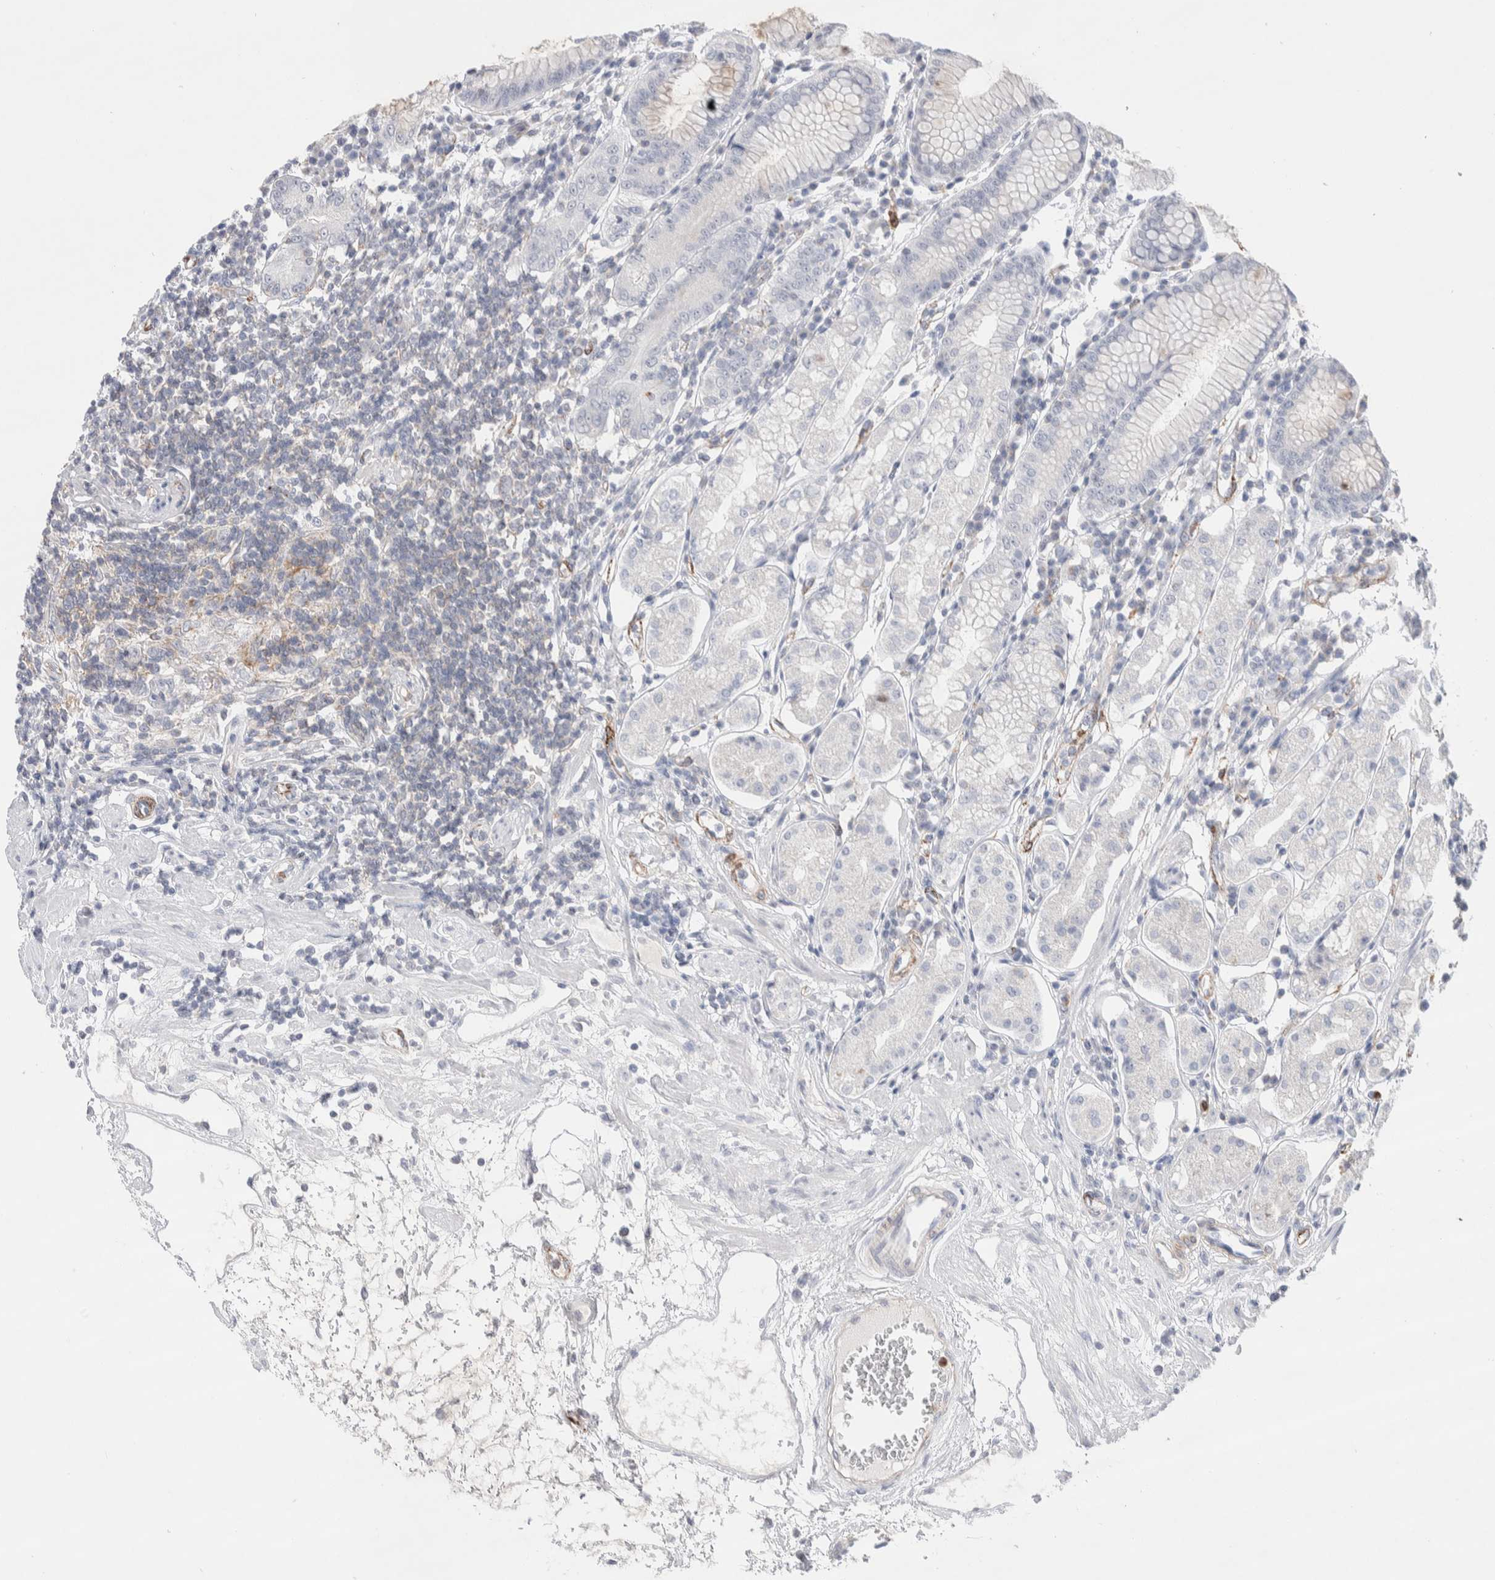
{"staining": {"intensity": "moderate", "quantity": "<25%", "location": "nuclear"}, "tissue": "stomach", "cell_type": "Glandular cells", "image_type": "normal", "snomed": [{"axis": "morphology", "description": "Normal tissue, NOS"}, {"axis": "topography", "description": "Stomach"}, {"axis": "topography", "description": "Stomach, lower"}], "caption": "This histopathology image reveals normal stomach stained with IHC to label a protein in brown. The nuclear of glandular cells show moderate positivity for the protein. Nuclei are counter-stained blue.", "gene": "SEPTIN4", "patient": {"sex": "female", "age": 56}}